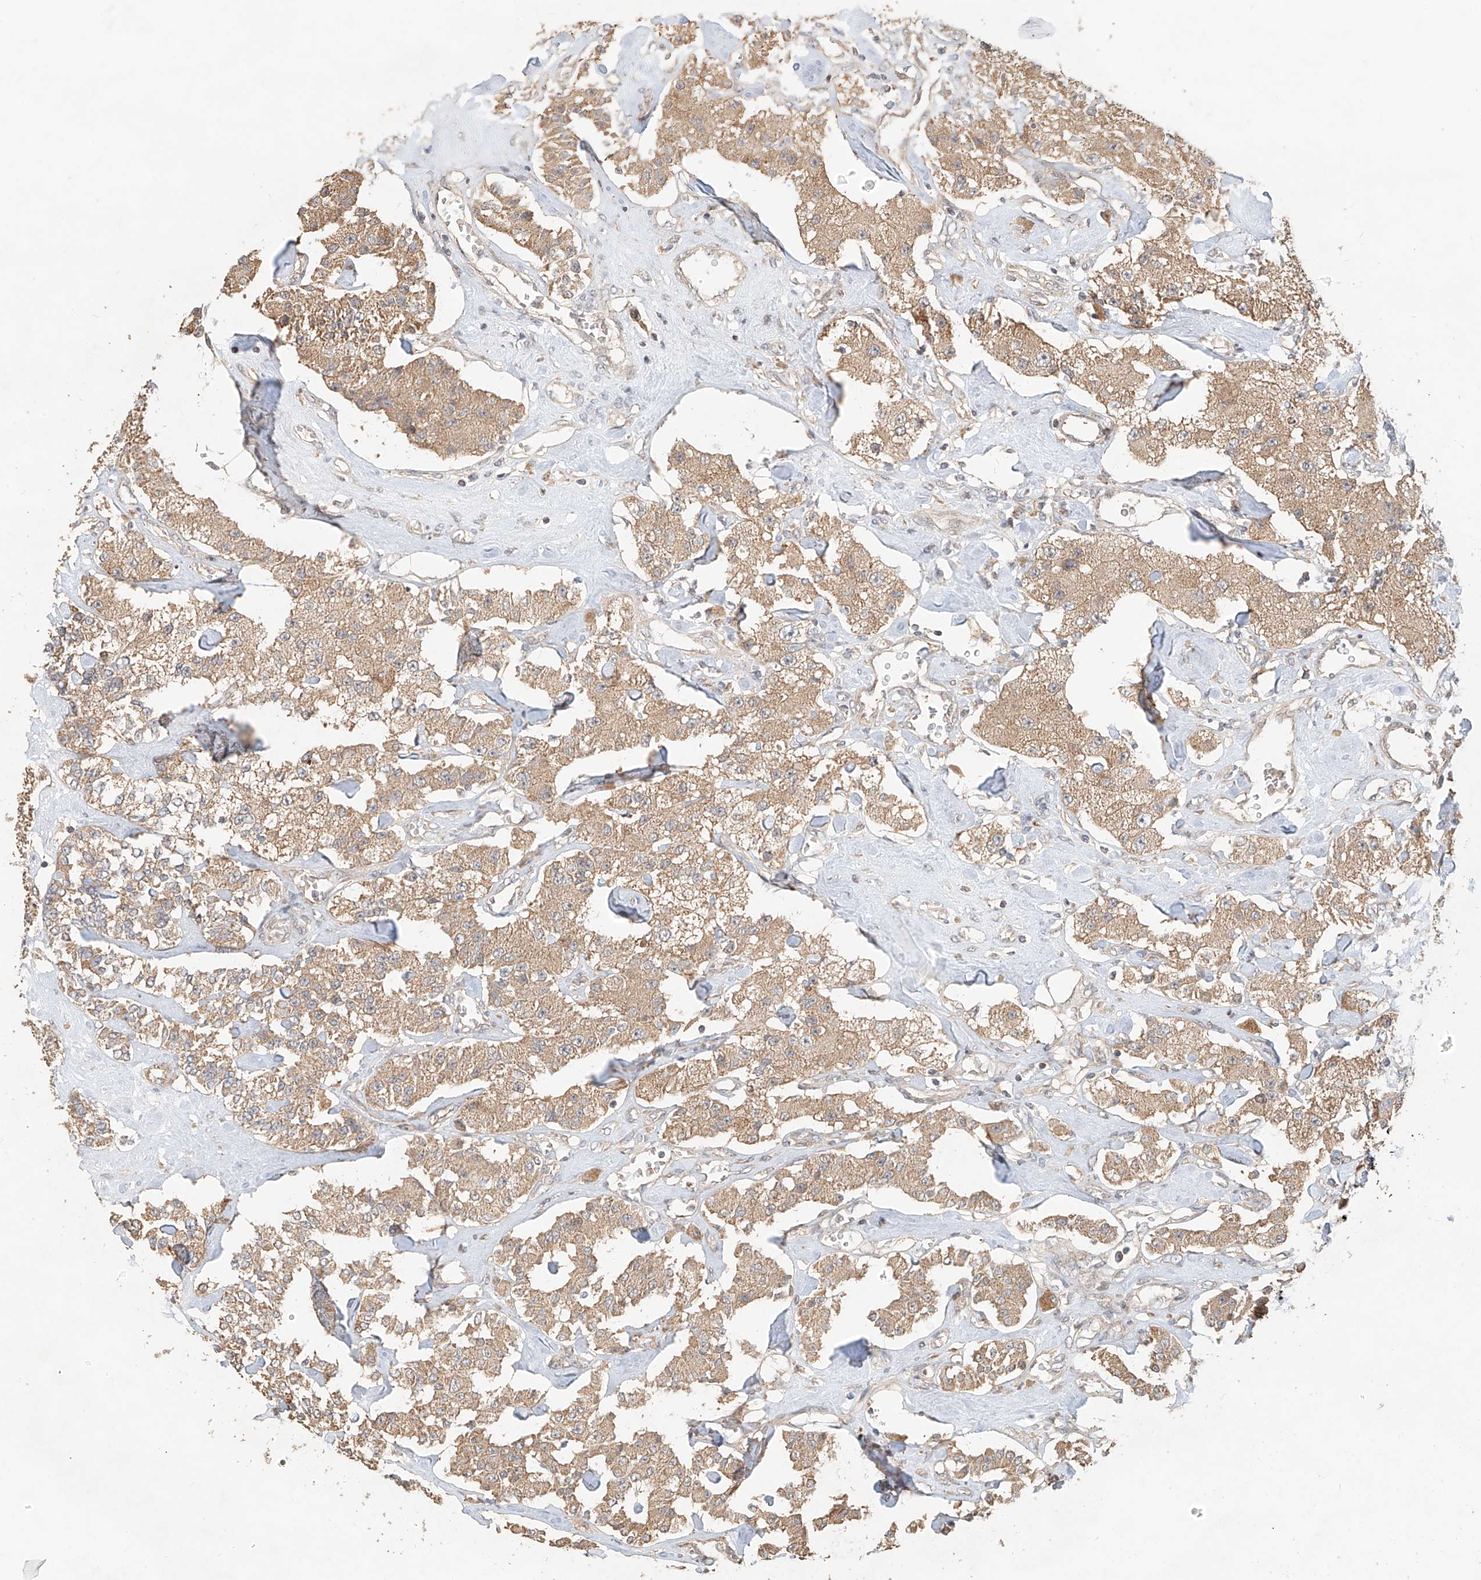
{"staining": {"intensity": "moderate", "quantity": ">75%", "location": "cytoplasmic/membranous"}, "tissue": "carcinoid", "cell_type": "Tumor cells", "image_type": "cancer", "snomed": [{"axis": "morphology", "description": "Carcinoid, malignant, NOS"}, {"axis": "topography", "description": "Pancreas"}], "caption": "Immunohistochemistry (IHC) histopathology image of neoplastic tissue: human carcinoid stained using immunohistochemistry shows medium levels of moderate protein expression localized specifically in the cytoplasmic/membranous of tumor cells, appearing as a cytoplasmic/membranous brown color.", "gene": "TMEM61", "patient": {"sex": "male", "age": 41}}